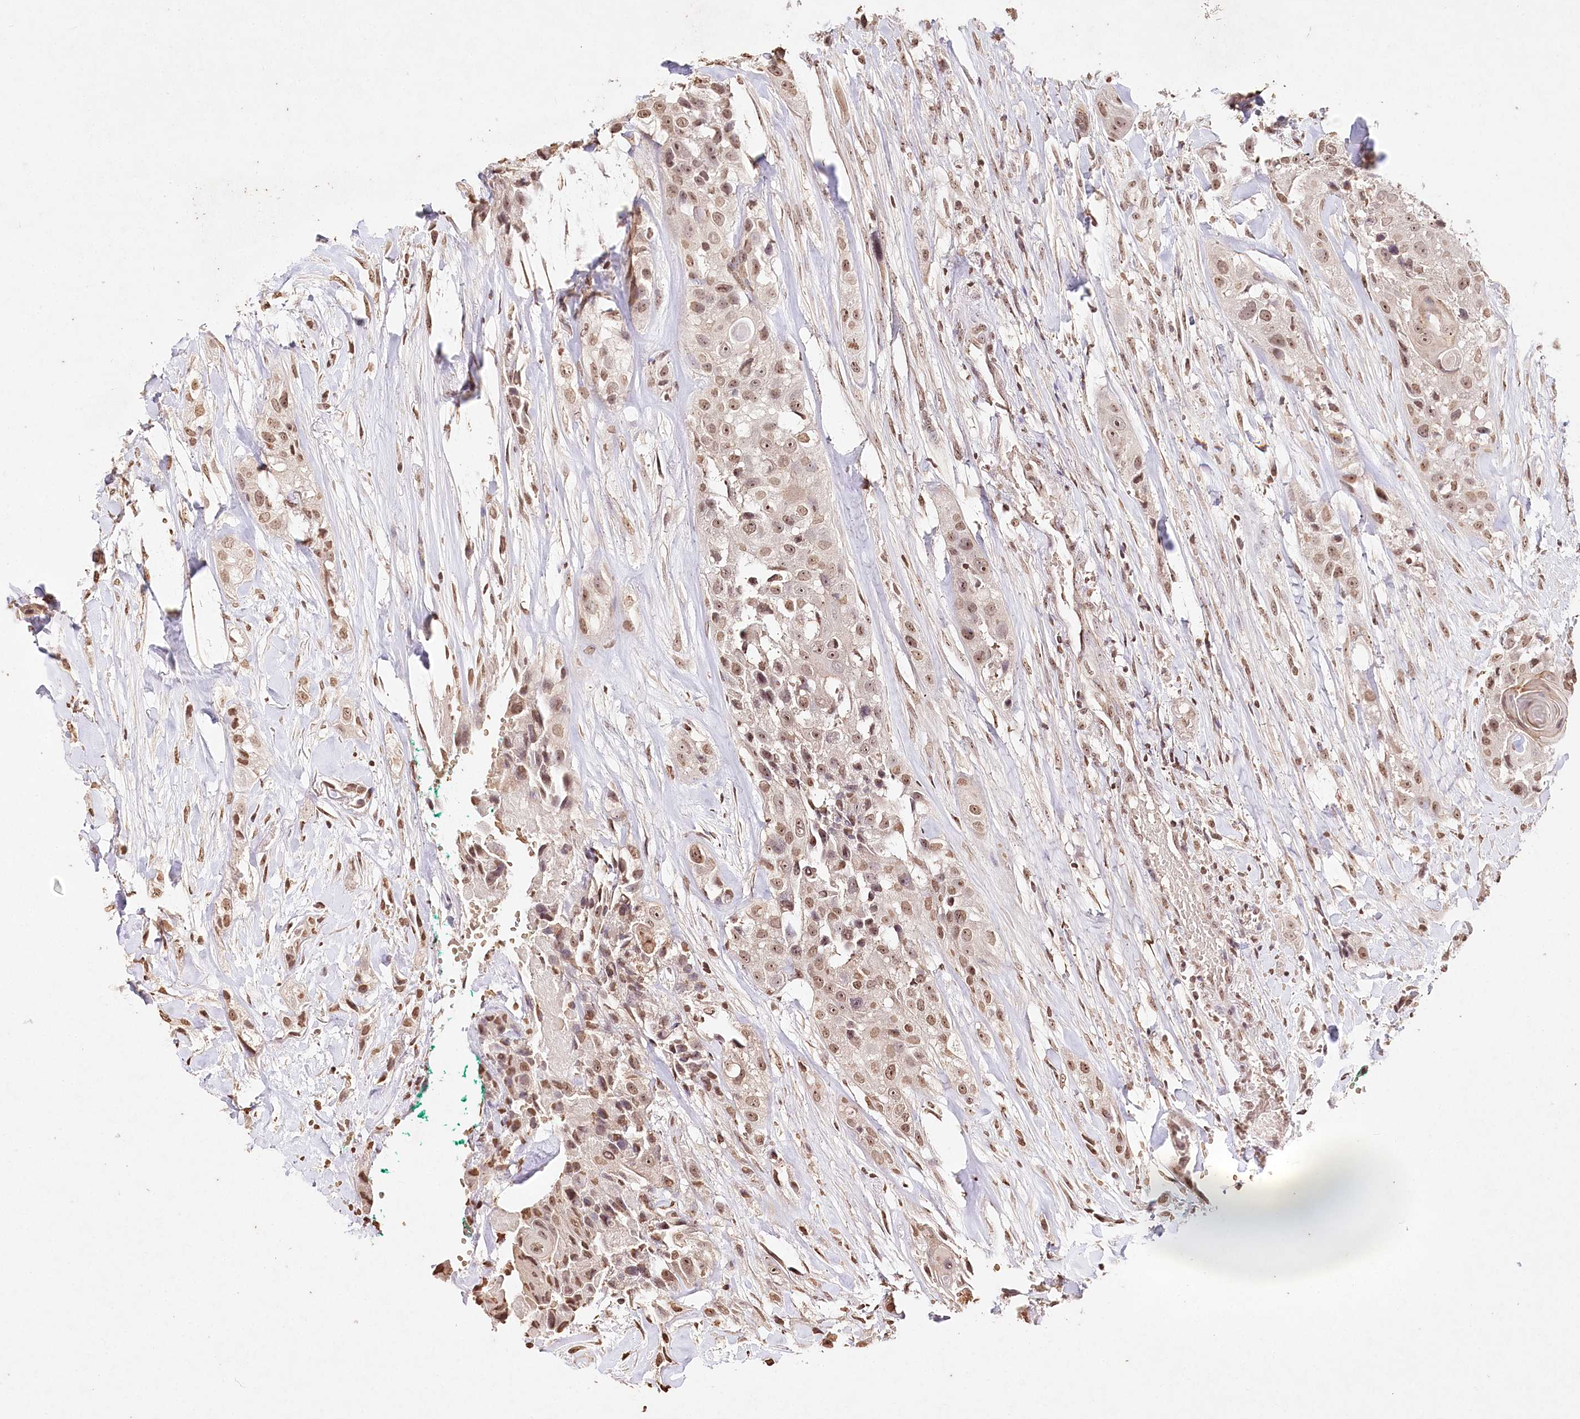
{"staining": {"intensity": "moderate", "quantity": ">75%", "location": "nuclear"}, "tissue": "head and neck cancer", "cell_type": "Tumor cells", "image_type": "cancer", "snomed": [{"axis": "morphology", "description": "Normal tissue, NOS"}, {"axis": "morphology", "description": "Squamous cell carcinoma, NOS"}, {"axis": "topography", "description": "Skeletal muscle"}, {"axis": "topography", "description": "Head-Neck"}], "caption": "The photomicrograph shows a brown stain indicating the presence of a protein in the nuclear of tumor cells in head and neck cancer (squamous cell carcinoma). (brown staining indicates protein expression, while blue staining denotes nuclei).", "gene": "DMXL1", "patient": {"sex": "male", "age": 51}}